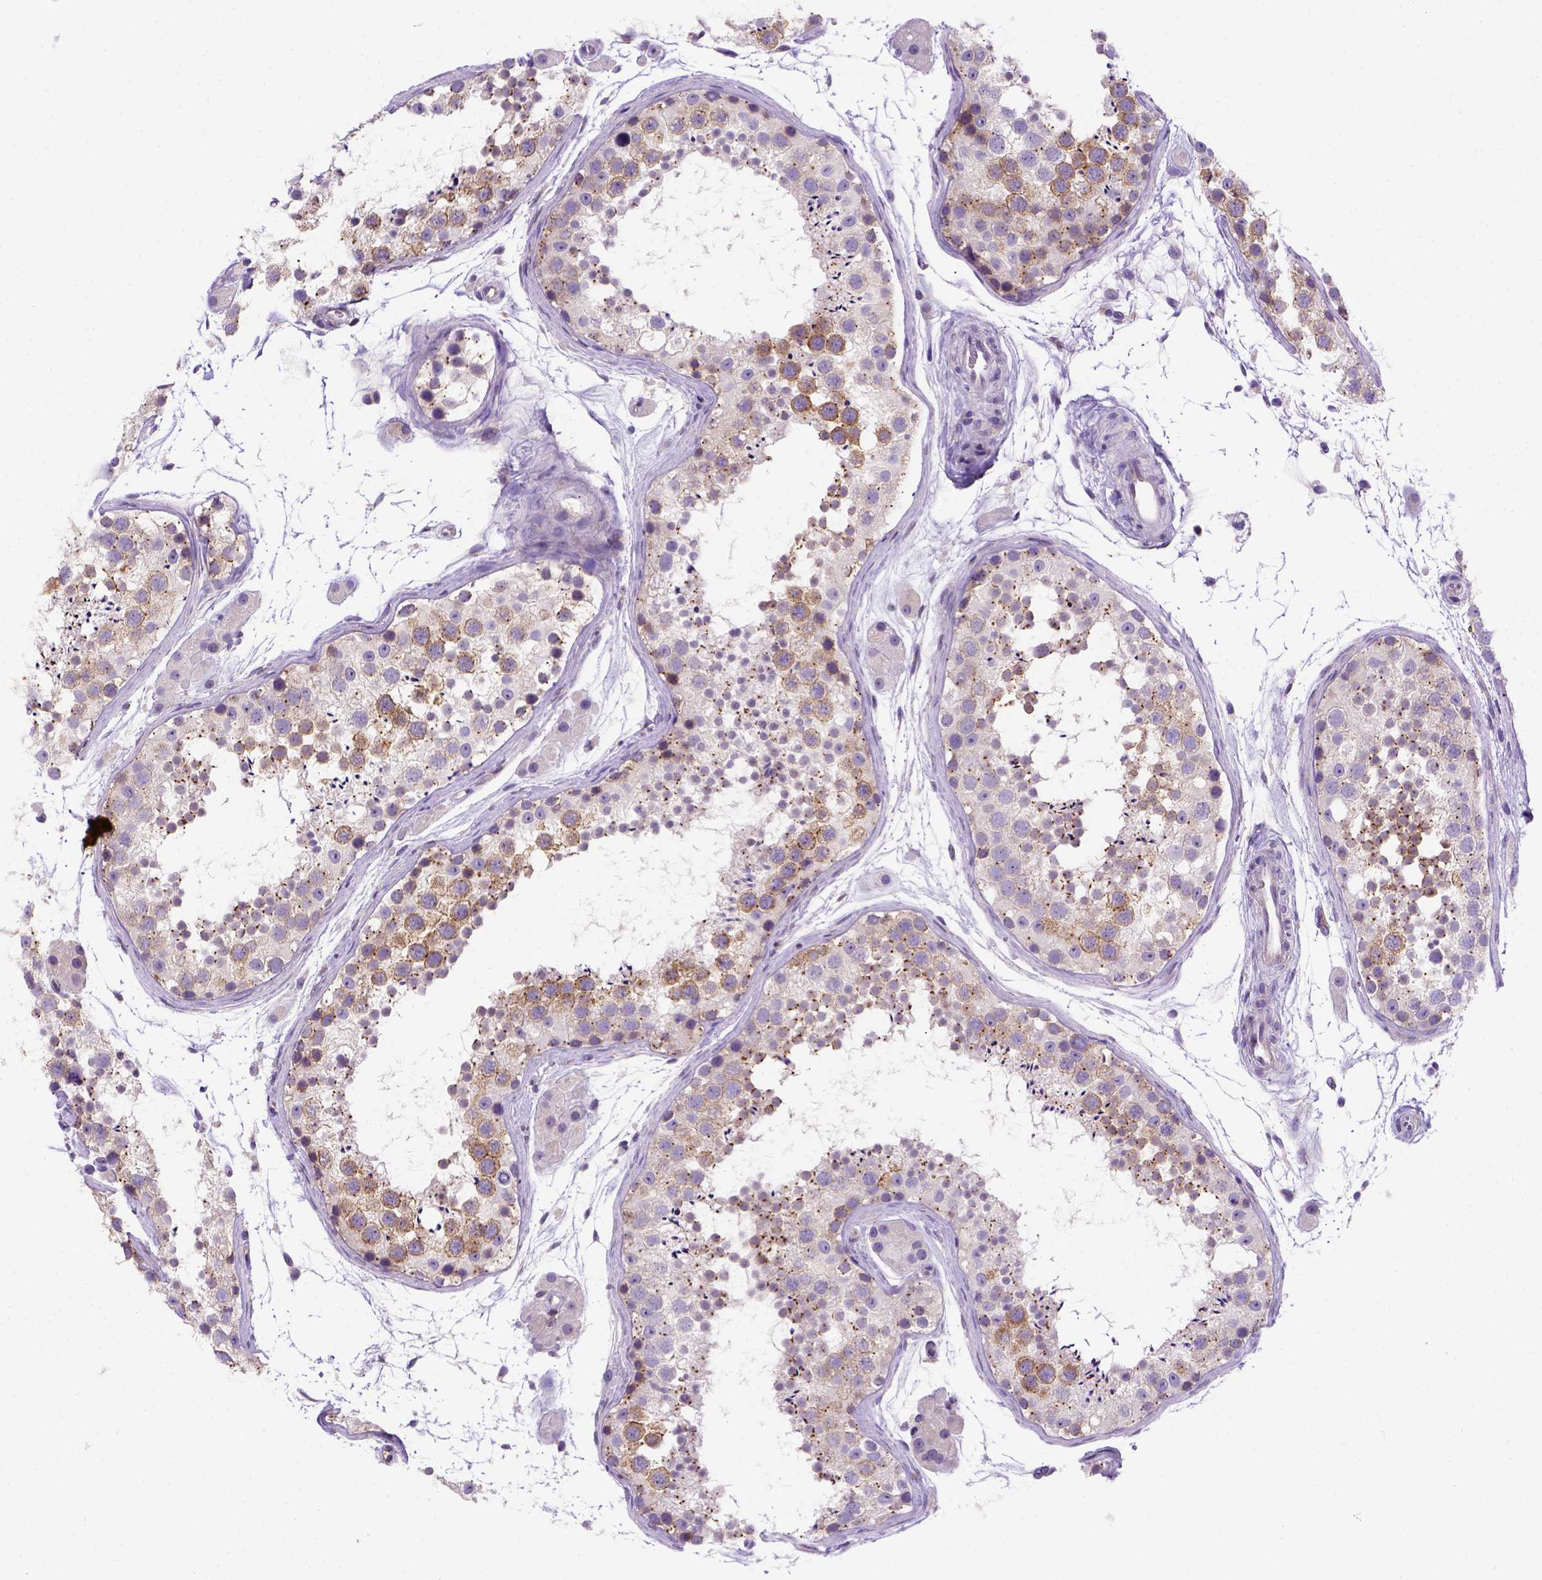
{"staining": {"intensity": "moderate", "quantity": "25%-75%", "location": "cytoplasmic/membranous"}, "tissue": "testis", "cell_type": "Cells in seminiferous ducts", "image_type": "normal", "snomed": [{"axis": "morphology", "description": "Normal tissue, NOS"}, {"axis": "topography", "description": "Testis"}], "caption": "Testis stained with immunohistochemistry shows moderate cytoplasmic/membranous expression in approximately 25%-75% of cells in seminiferous ducts. The staining is performed using DAB (3,3'-diaminobenzidine) brown chromogen to label protein expression. The nuclei are counter-stained blue using hematoxylin.", "gene": "FOXI1", "patient": {"sex": "male", "age": 41}}